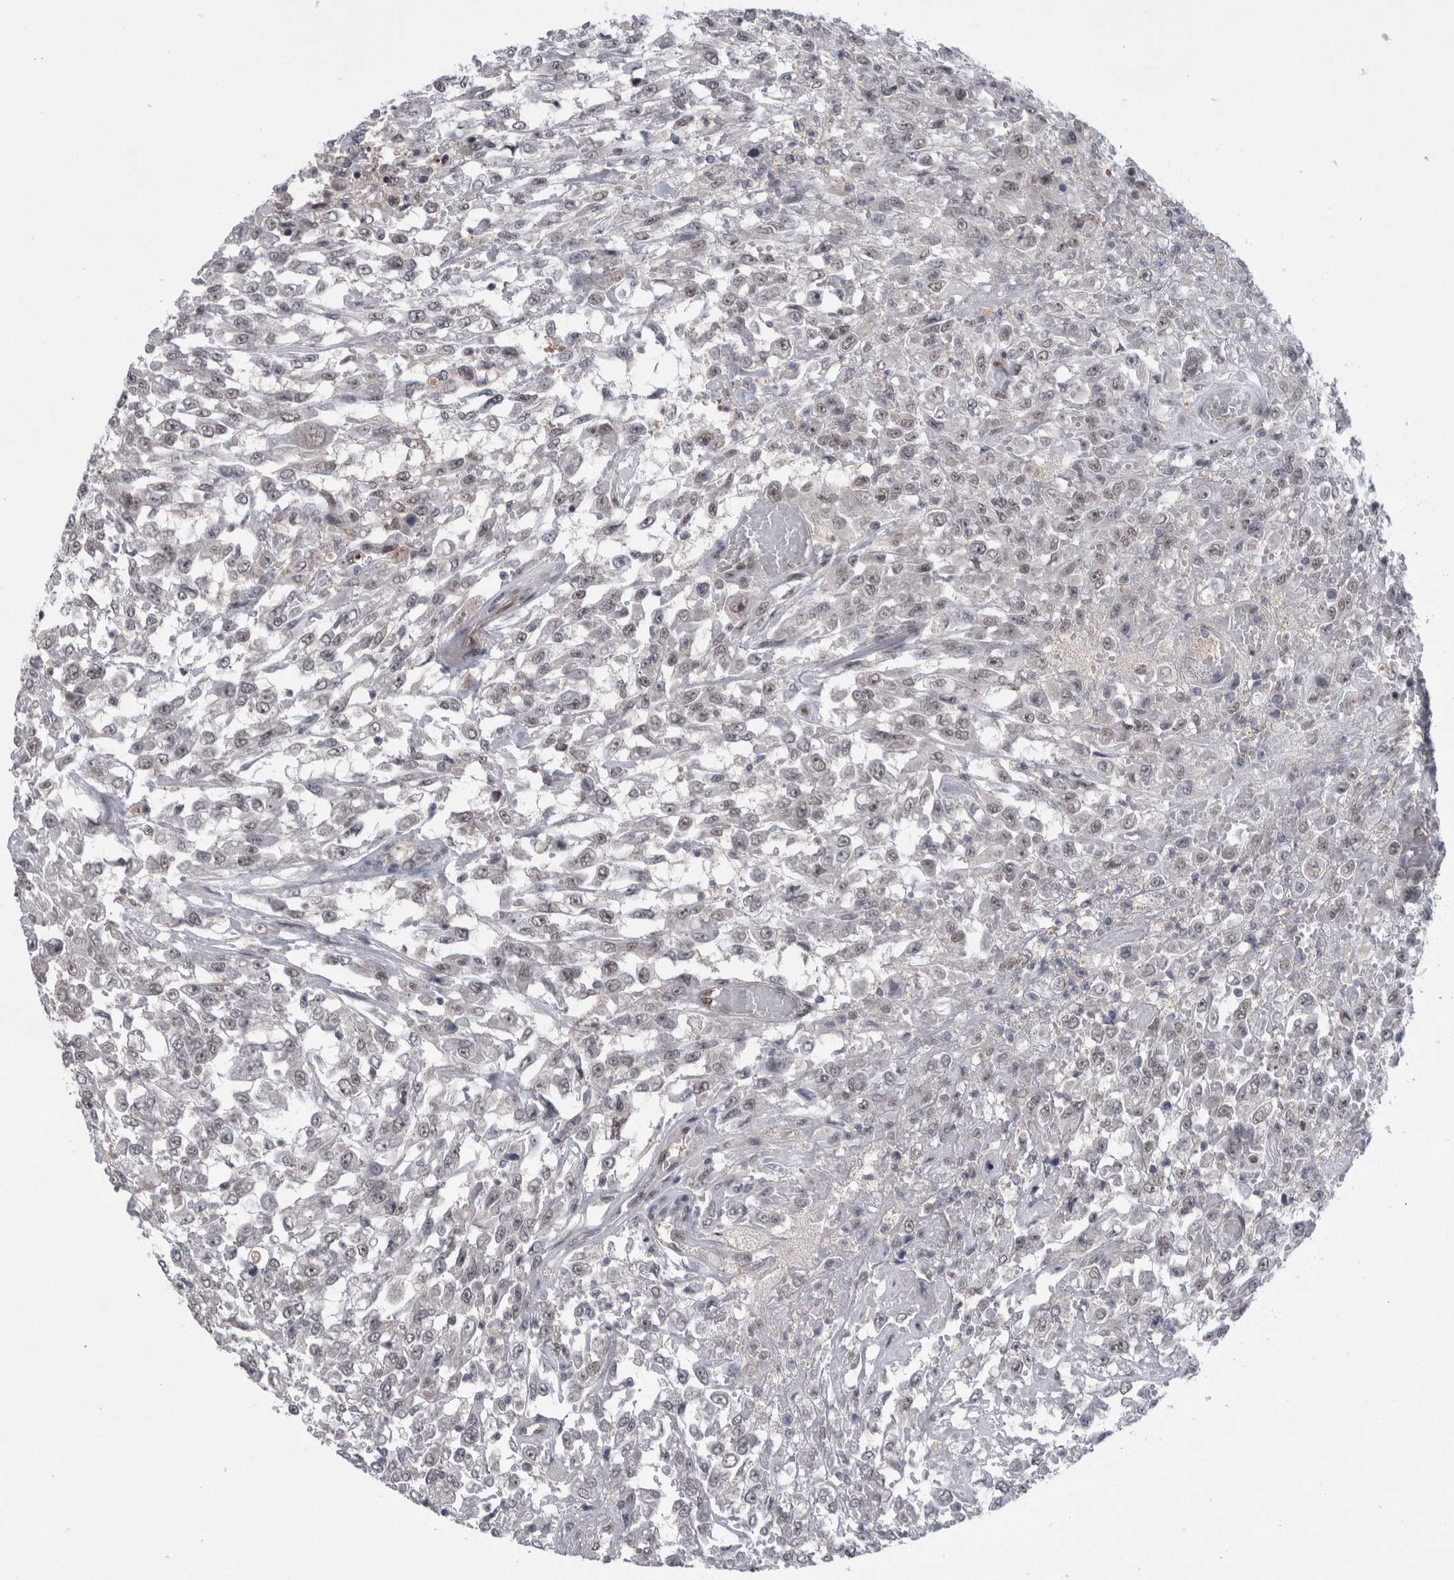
{"staining": {"intensity": "moderate", "quantity": "<25%", "location": "nuclear"}, "tissue": "urothelial cancer", "cell_type": "Tumor cells", "image_type": "cancer", "snomed": [{"axis": "morphology", "description": "Urothelial carcinoma, High grade"}, {"axis": "topography", "description": "Urinary bladder"}], "caption": "Brown immunohistochemical staining in human urothelial cancer shows moderate nuclear positivity in about <25% of tumor cells.", "gene": "PSMB2", "patient": {"sex": "male", "age": 46}}